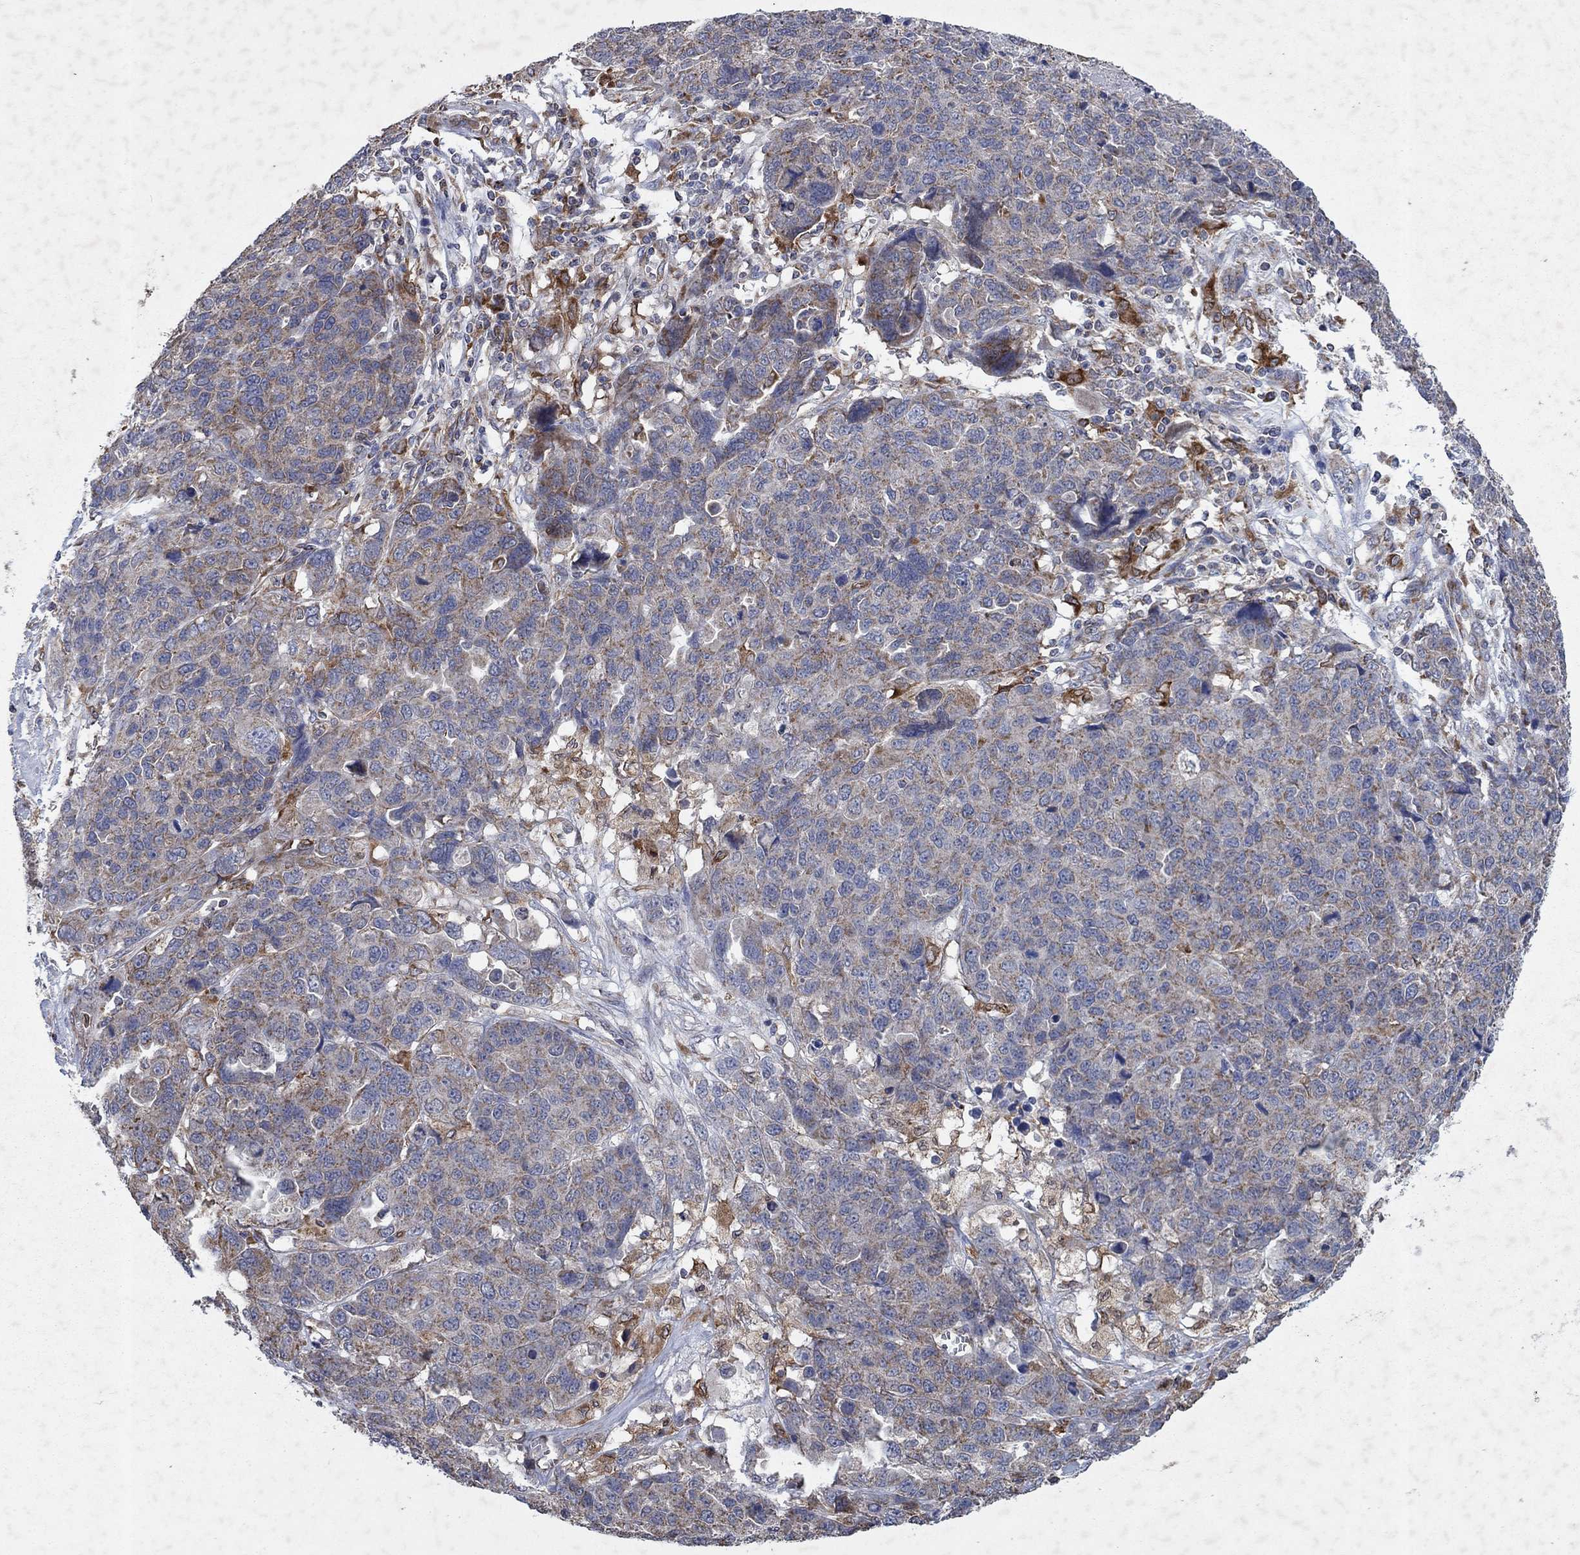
{"staining": {"intensity": "moderate", "quantity": "<25%", "location": "cytoplasmic/membranous"}, "tissue": "ovarian cancer", "cell_type": "Tumor cells", "image_type": "cancer", "snomed": [{"axis": "morphology", "description": "Cystadenocarcinoma, serous, NOS"}, {"axis": "topography", "description": "Ovary"}], "caption": "Immunohistochemical staining of human serous cystadenocarcinoma (ovarian) shows moderate cytoplasmic/membranous protein positivity in approximately <25% of tumor cells. Using DAB (brown) and hematoxylin (blue) stains, captured at high magnification using brightfield microscopy.", "gene": "NCEH1", "patient": {"sex": "female", "age": 87}}